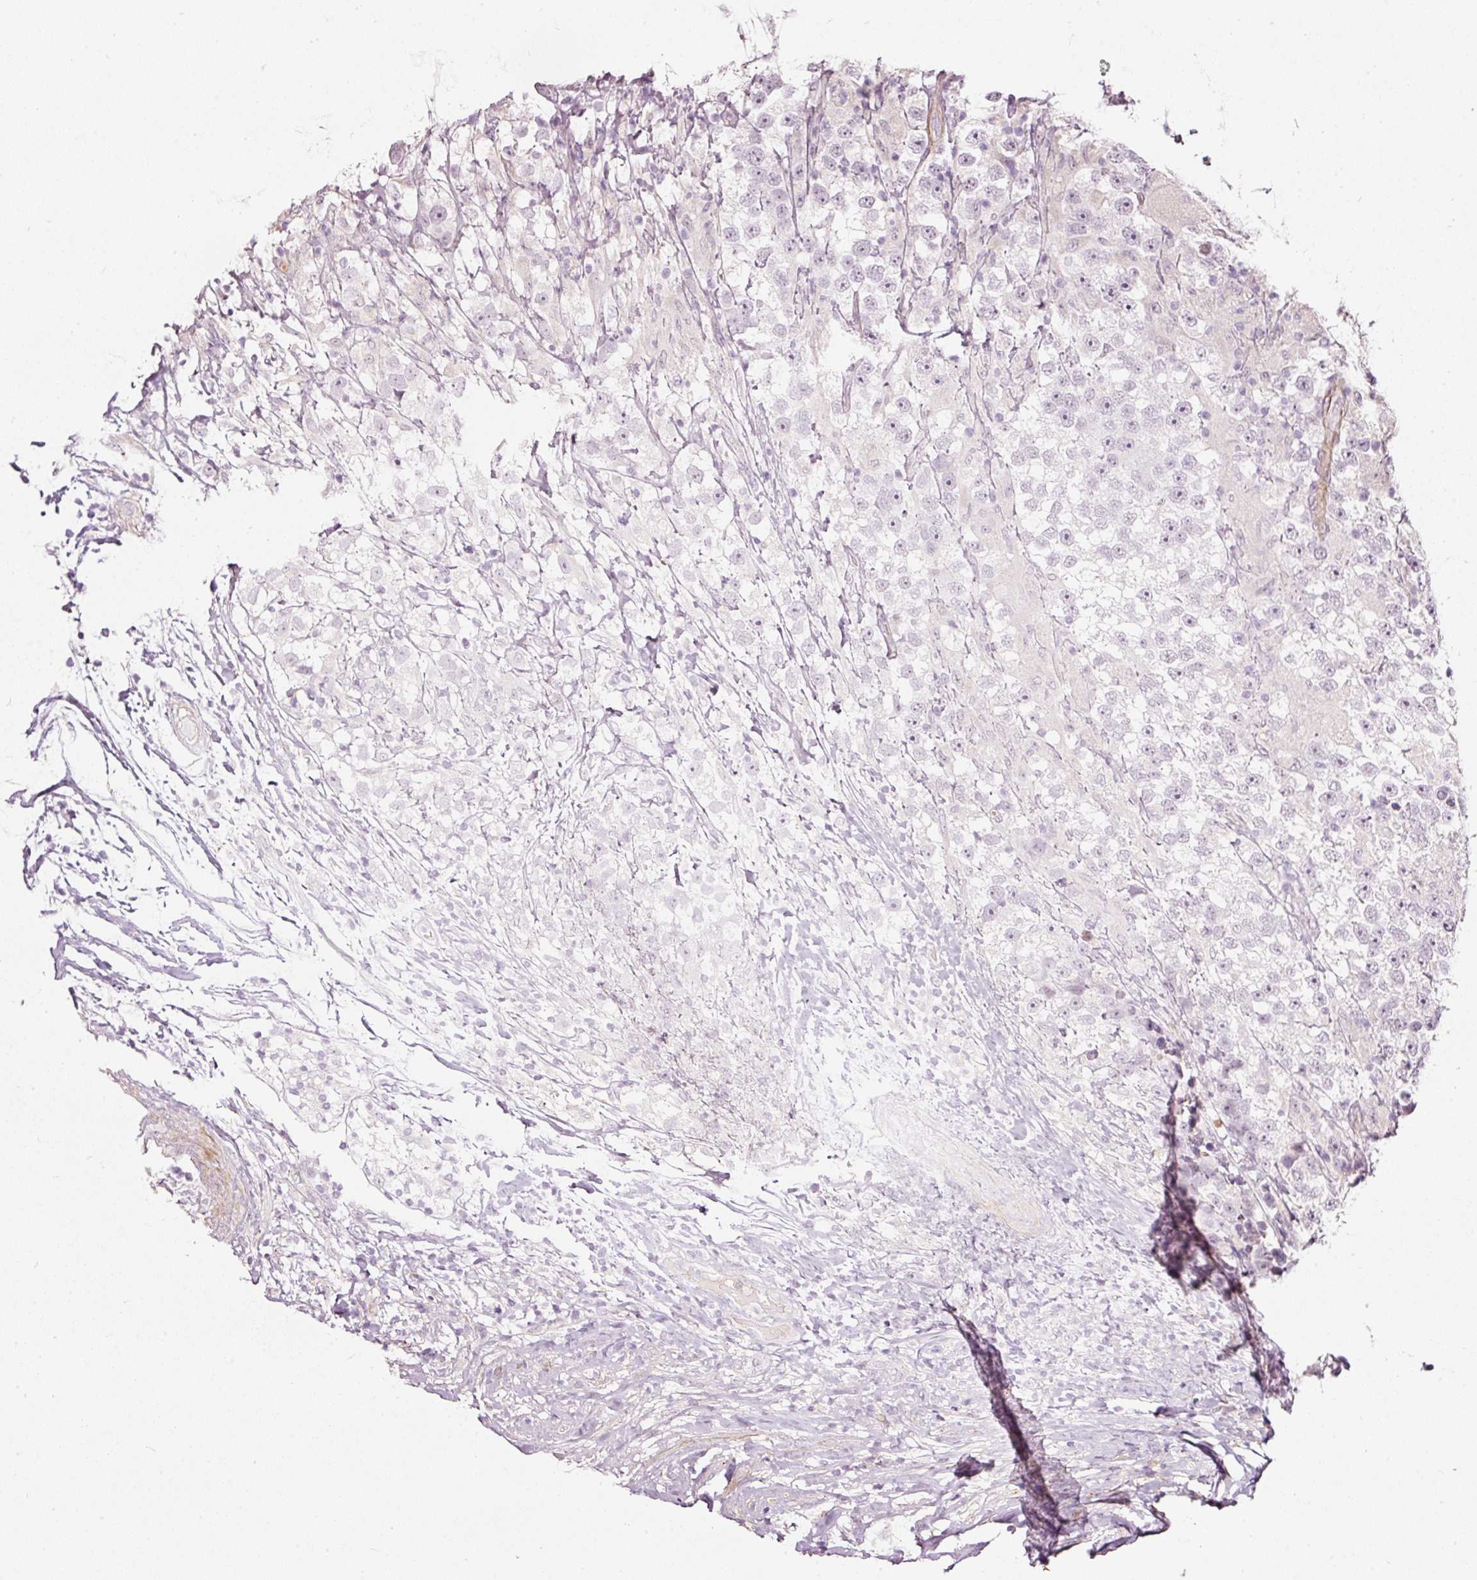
{"staining": {"intensity": "negative", "quantity": "none", "location": "none"}, "tissue": "testis cancer", "cell_type": "Tumor cells", "image_type": "cancer", "snomed": [{"axis": "morphology", "description": "Seminoma, NOS"}, {"axis": "topography", "description": "Testis"}], "caption": "Immunohistochemistry of testis cancer reveals no expression in tumor cells.", "gene": "TOGARAM1", "patient": {"sex": "male", "age": 46}}